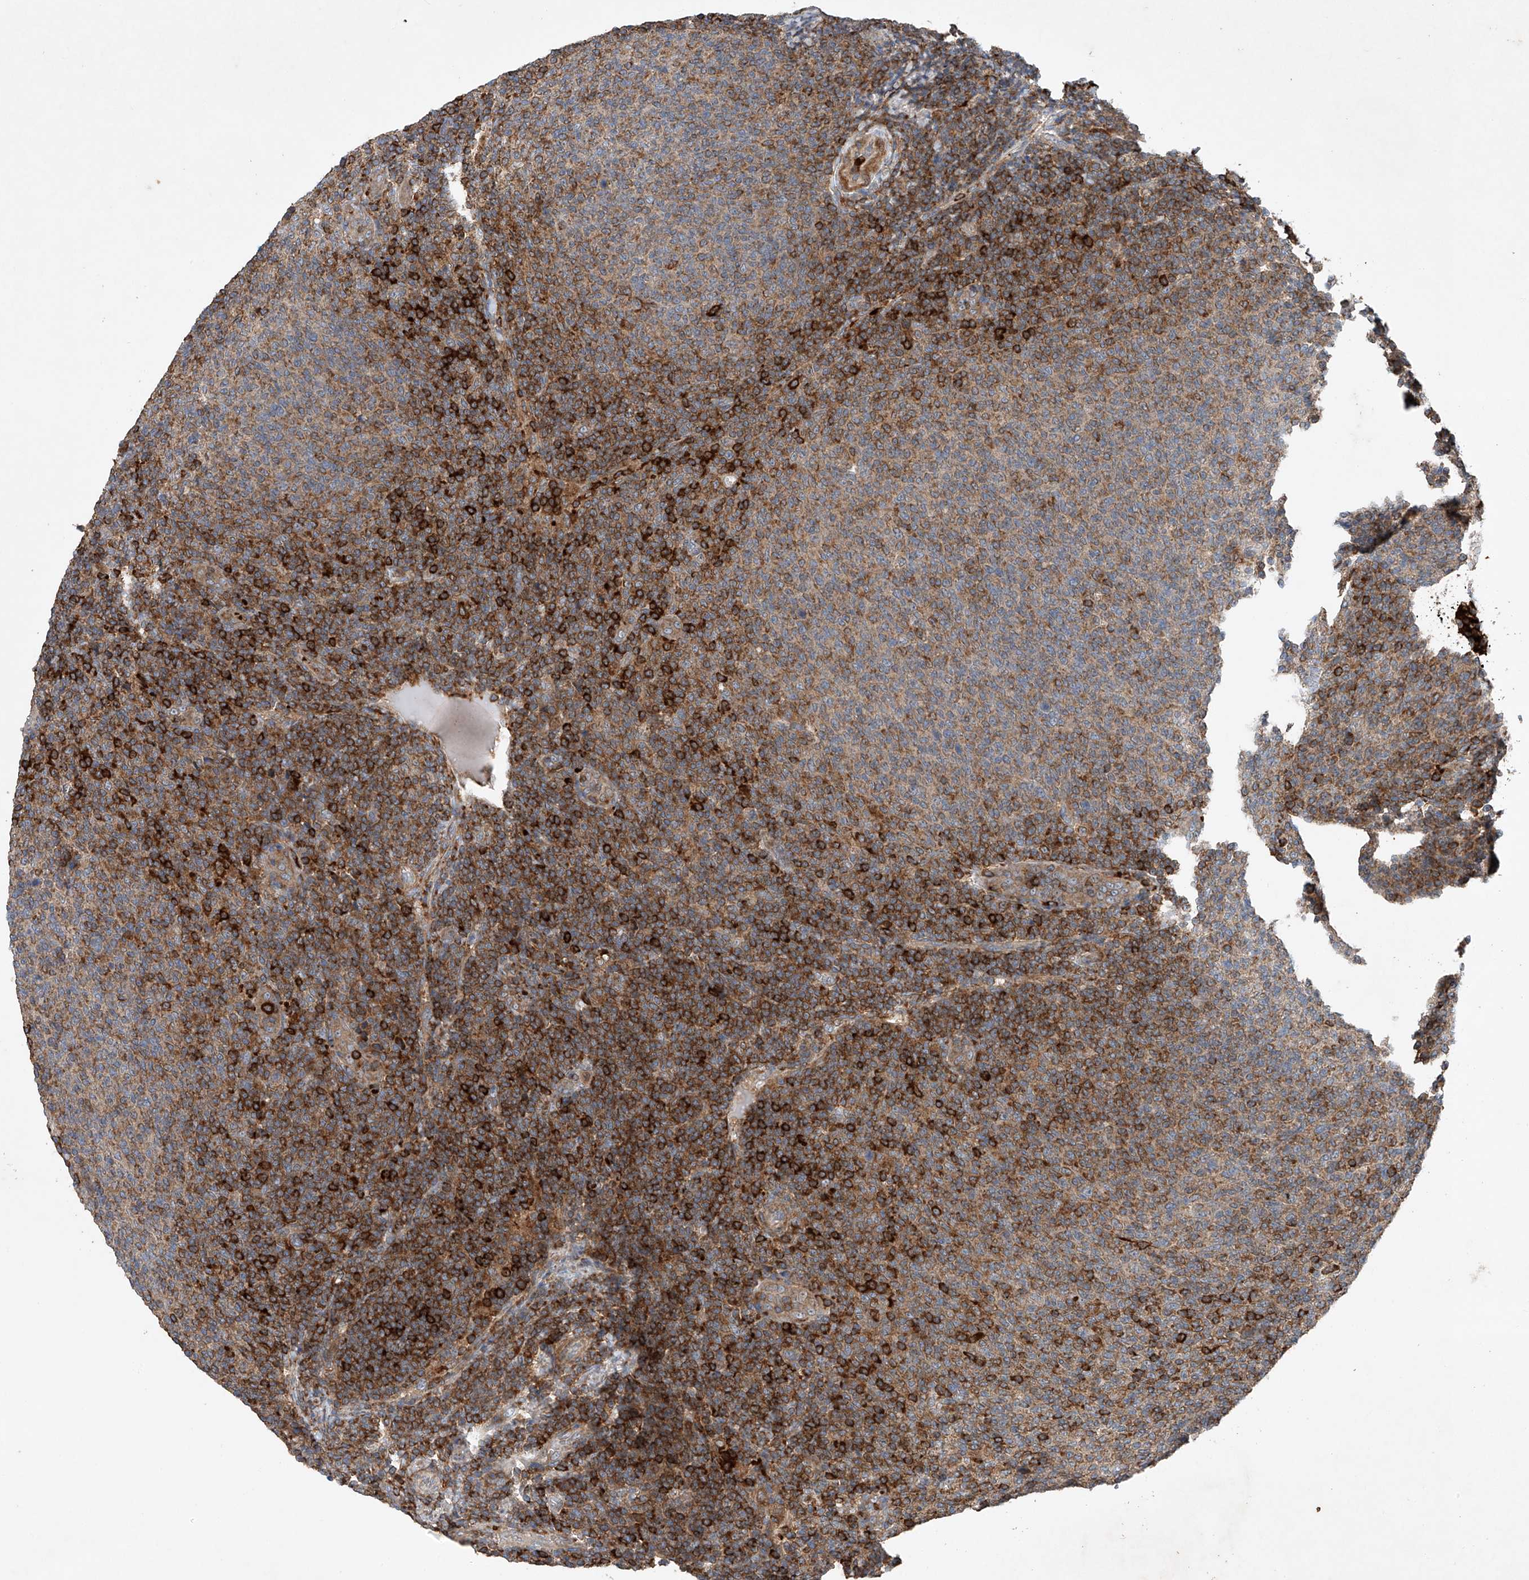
{"staining": {"intensity": "strong", "quantity": "25%-75%", "location": "cytoplasmic/membranous"}, "tissue": "lymphoma", "cell_type": "Tumor cells", "image_type": "cancer", "snomed": [{"axis": "morphology", "description": "Malignant lymphoma, non-Hodgkin's type, Low grade"}, {"axis": "topography", "description": "Lymph node"}], "caption": "A high amount of strong cytoplasmic/membranous positivity is seen in approximately 25%-75% of tumor cells in malignant lymphoma, non-Hodgkin's type (low-grade) tissue. Using DAB (brown) and hematoxylin (blue) stains, captured at high magnification using brightfield microscopy.", "gene": "CEP85L", "patient": {"sex": "male", "age": 66}}